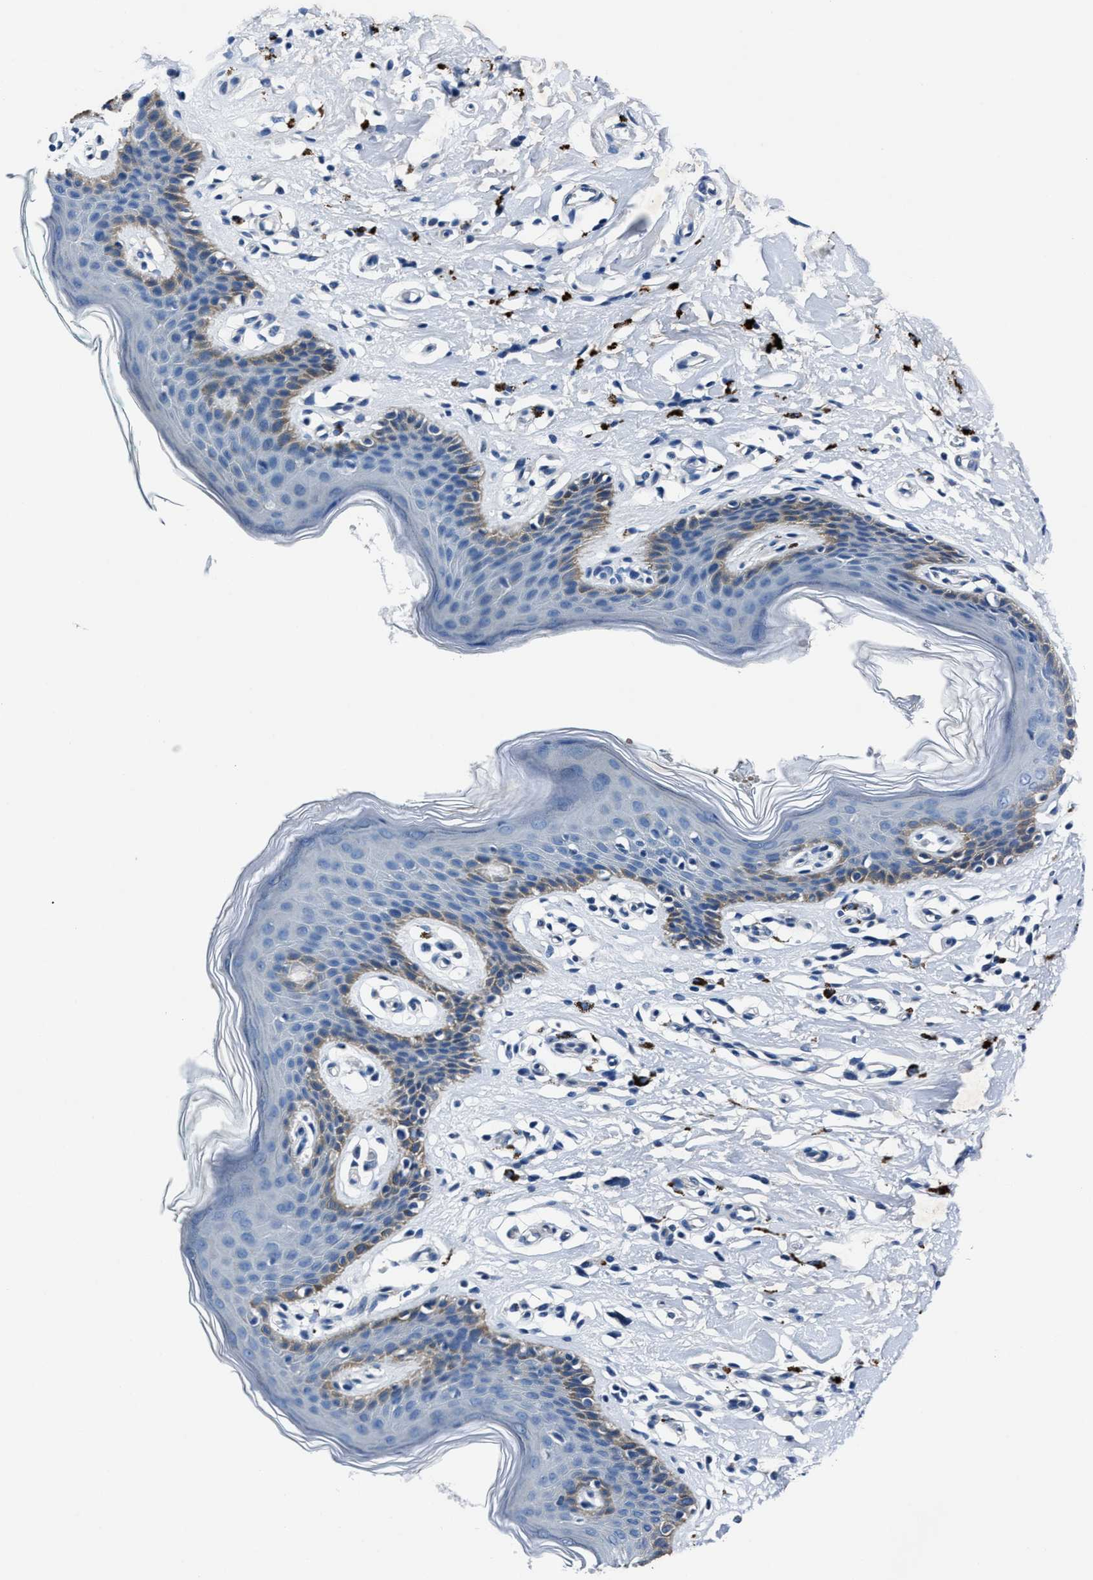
{"staining": {"intensity": "weak", "quantity": "<25%", "location": "cytoplasmic/membranous"}, "tissue": "skin", "cell_type": "Epidermal cells", "image_type": "normal", "snomed": [{"axis": "morphology", "description": "Normal tissue, NOS"}, {"axis": "topography", "description": "Vulva"}], "caption": "High power microscopy photomicrograph of an immunohistochemistry photomicrograph of unremarkable skin, revealing no significant expression in epidermal cells.", "gene": "NACAD", "patient": {"sex": "female", "age": 66}}